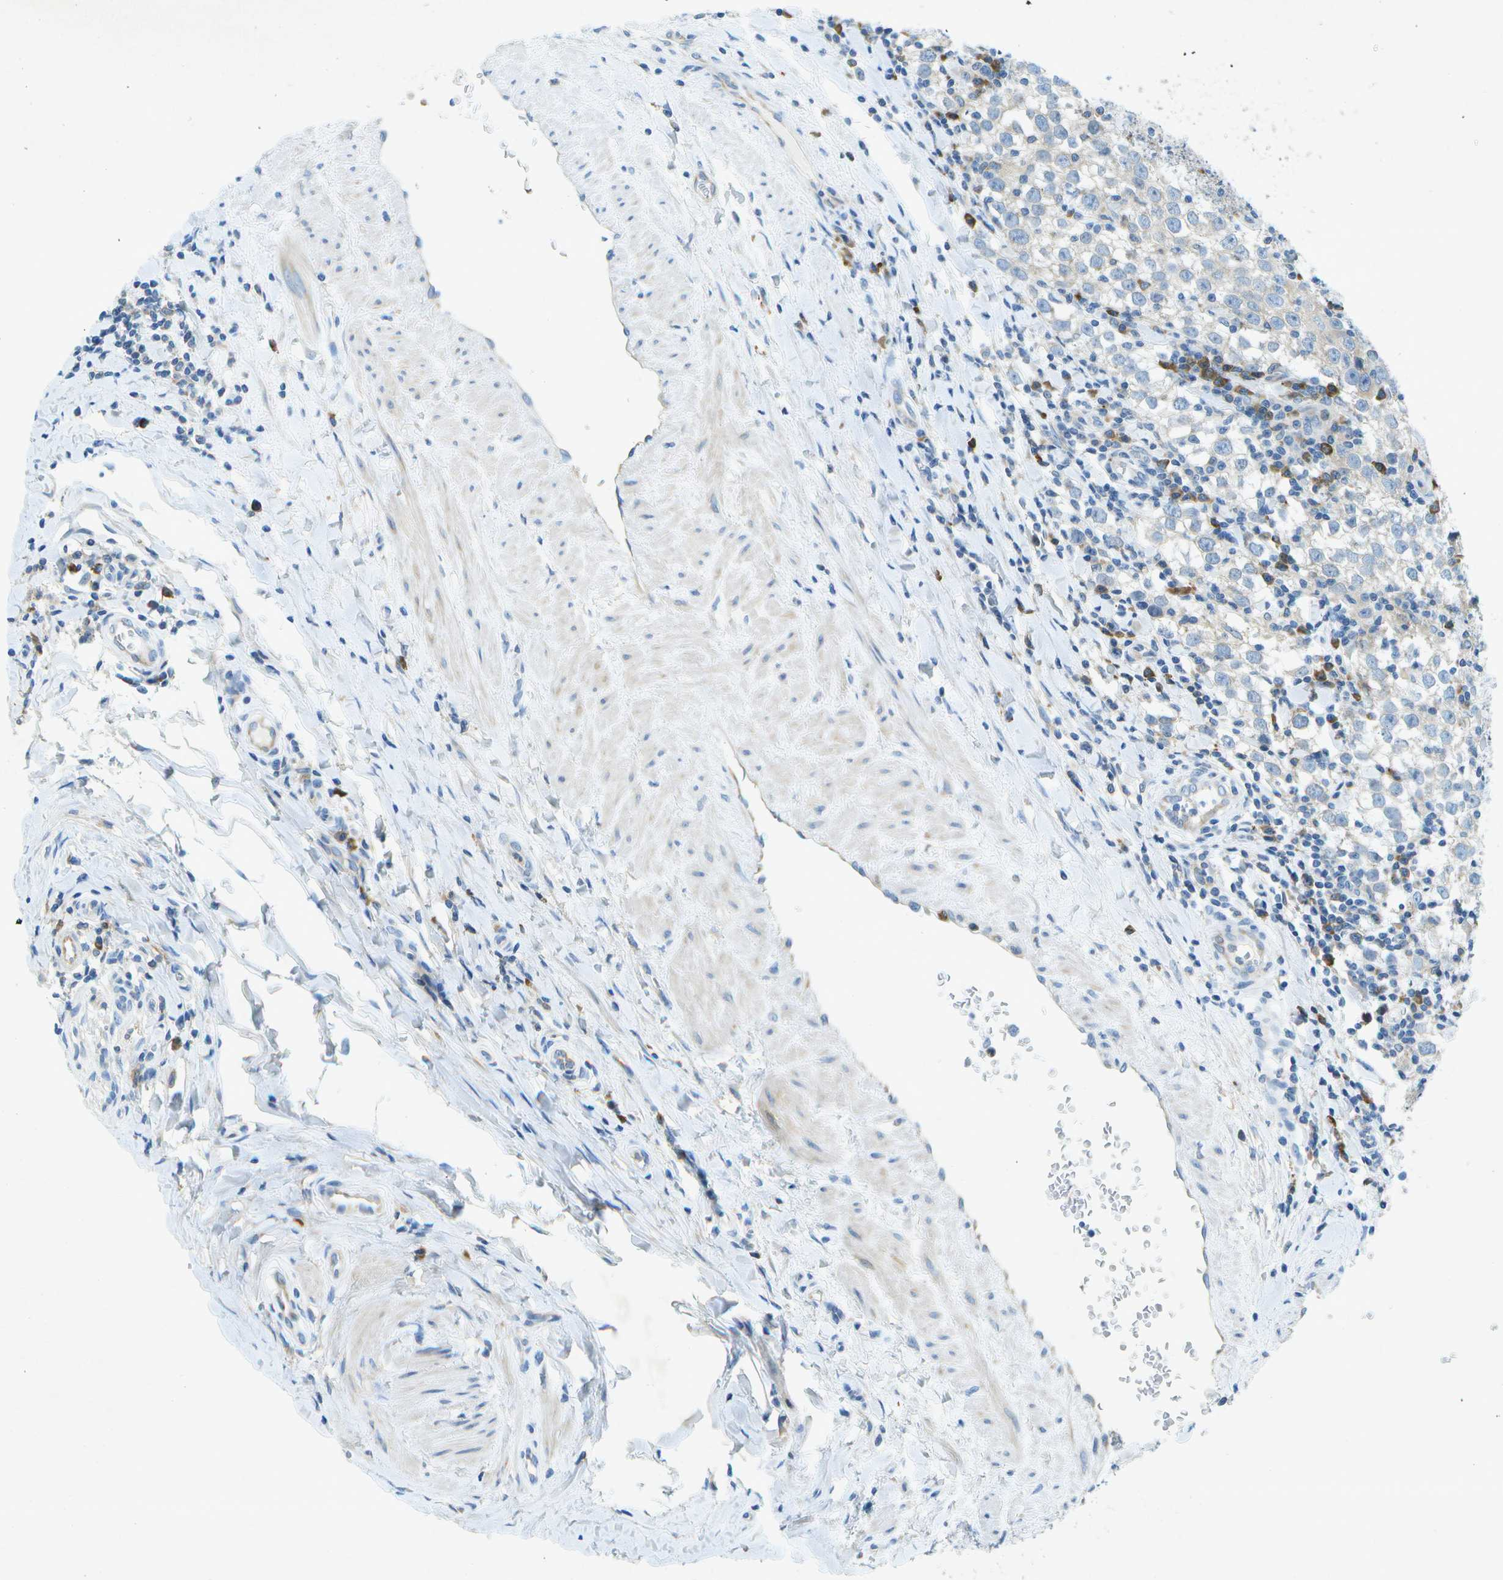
{"staining": {"intensity": "negative", "quantity": "none", "location": "none"}, "tissue": "testis cancer", "cell_type": "Tumor cells", "image_type": "cancer", "snomed": [{"axis": "morphology", "description": "Seminoma, NOS"}, {"axis": "morphology", "description": "Carcinoma, Embryonal, NOS"}, {"axis": "topography", "description": "Testis"}], "caption": "Immunohistochemical staining of testis cancer (seminoma) exhibits no significant expression in tumor cells. The staining is performed using DAB (3,3'-diaminobenzidine) brown chromogen with nuclei counter-stained in using hematoxylin.", "gene": "WNK2", "patient": {"sex": "male", "age": 36}}